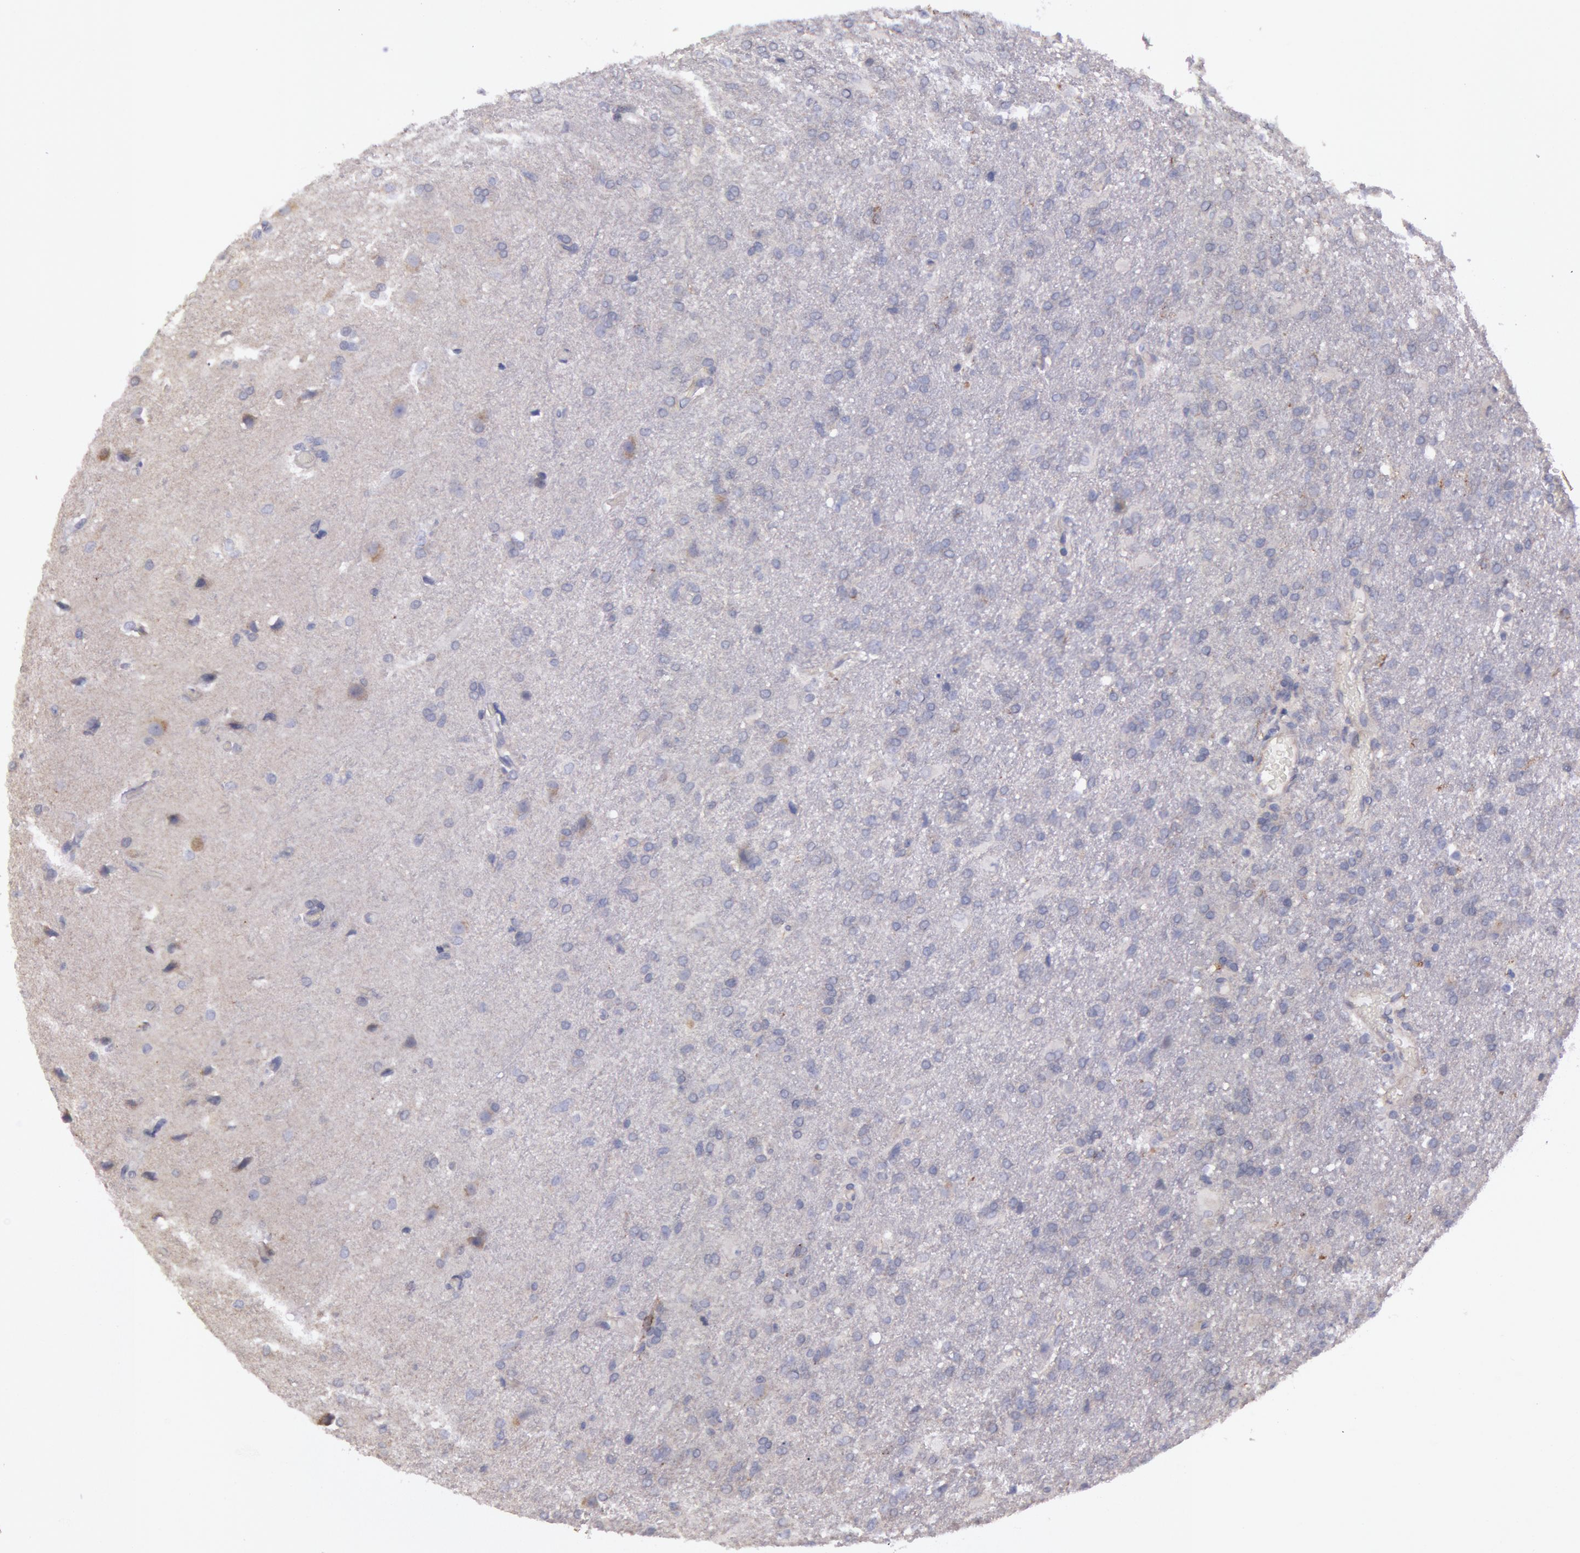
{"staining": {"intensity": "negative", "quantity": "none", "location": "none"}, "tissue": "glioma", "cell_type": "Tumor cells", "image_type": "cancer", "snomed": [{"axis": "morphology", "description": "Glioma, malignant, High grade"}, {"axis": "topography", "description": "Brain"}], "caption": "This micrograph is of high-grade glioma (malignant) stained with immunohistochemistry to label a protein in brown with the nuclei are counter-stained blue. There is no expression in tumor cells. (Brightfield microscopy of DAB immunohistochemistry at high magnification).", "gene": "AMOTL1", "patient": {"sex": "male", "age": 68}}